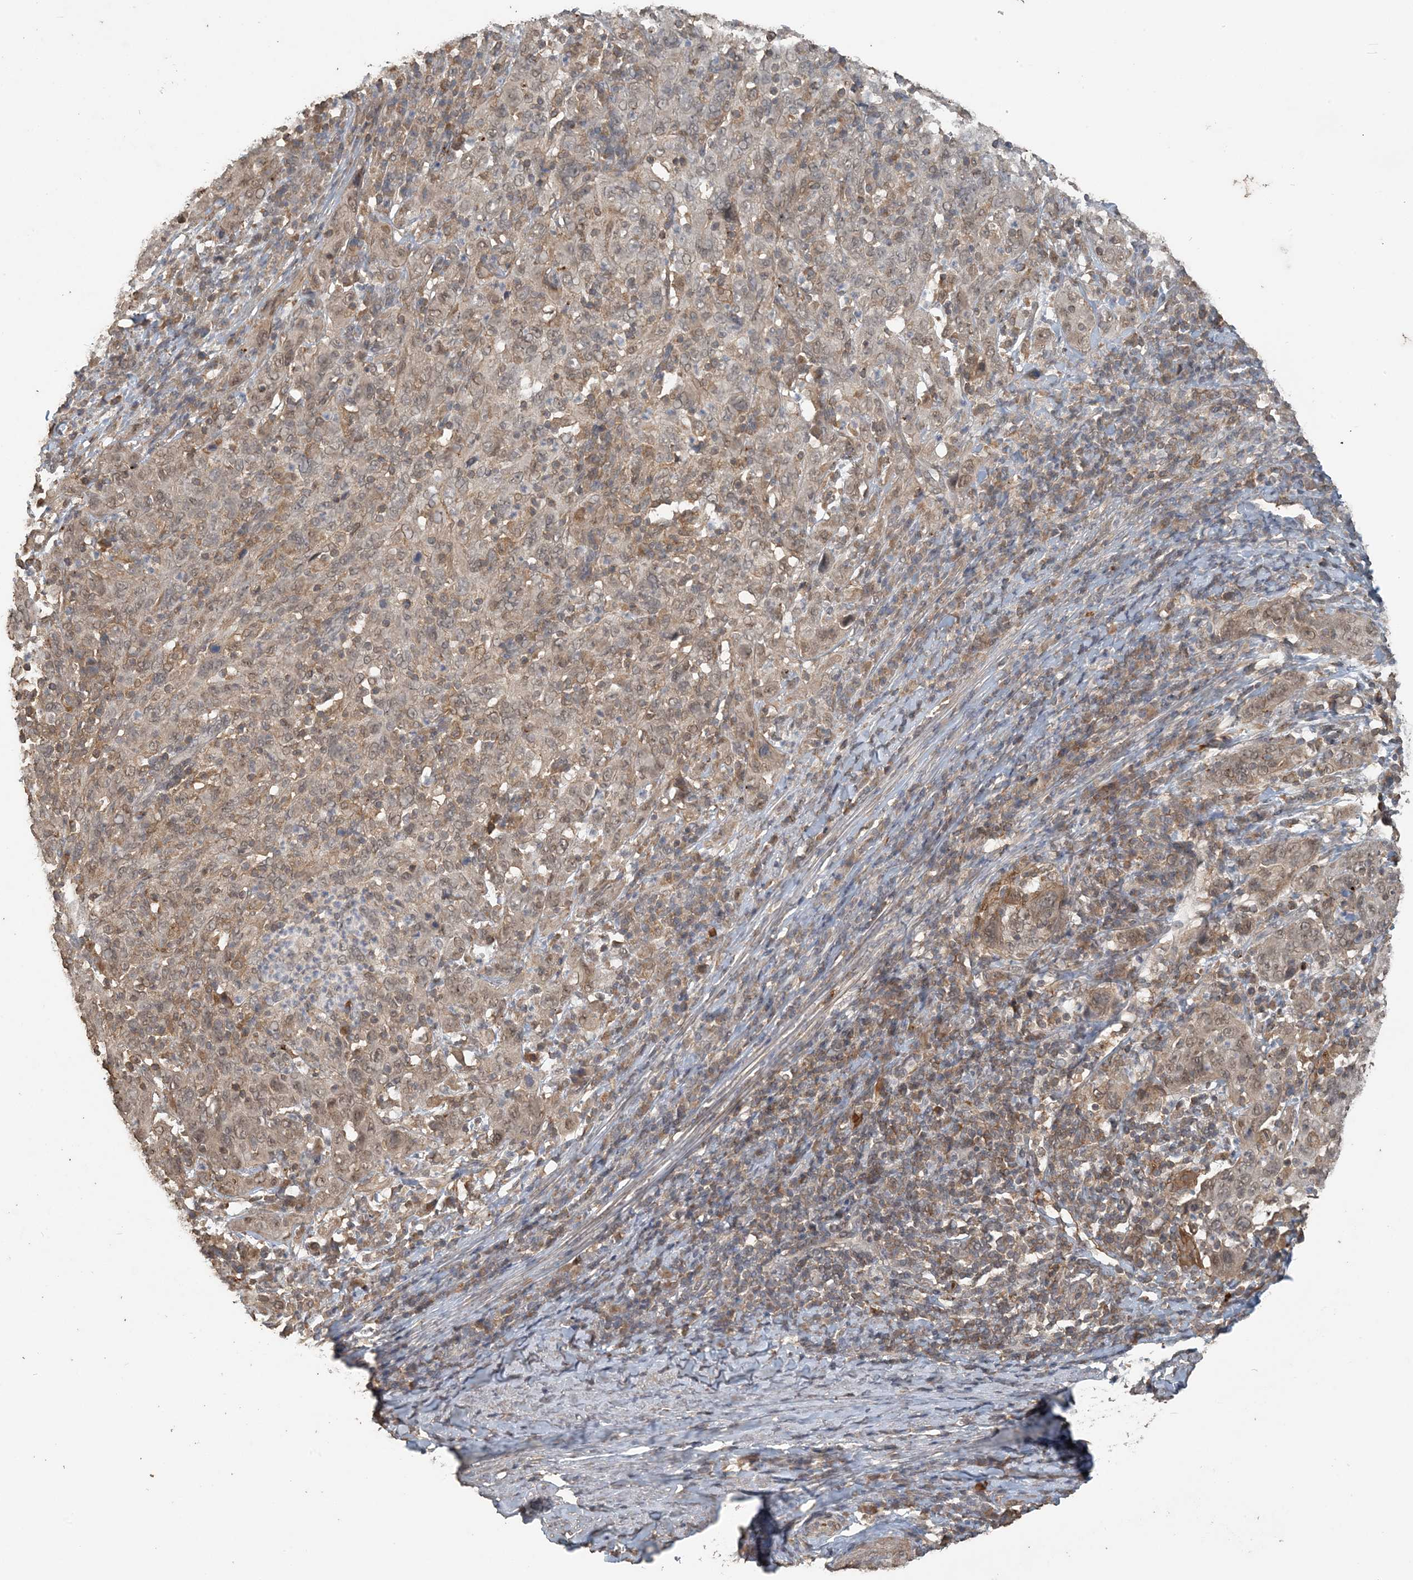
{"staining": {"intensity": "weak", "quantity": "<25%", "location": "nuclear"}, "tissue": "cervical cancer", "cell_type": "Tumor cells", "image_type": "cancer", "snomed": [{"axis": "morphology", "description": "Squamous cell carcinoma, NOS"}, {"axis": "topography", "description": "Cervix"}], "caption": "Cervical squamous cell carcinoma was stained to show a protein in brown. There is no significant expression in tumor cells.", "gene": "ZC3H12A", "patient": {"sex": "female", "age": 46}}